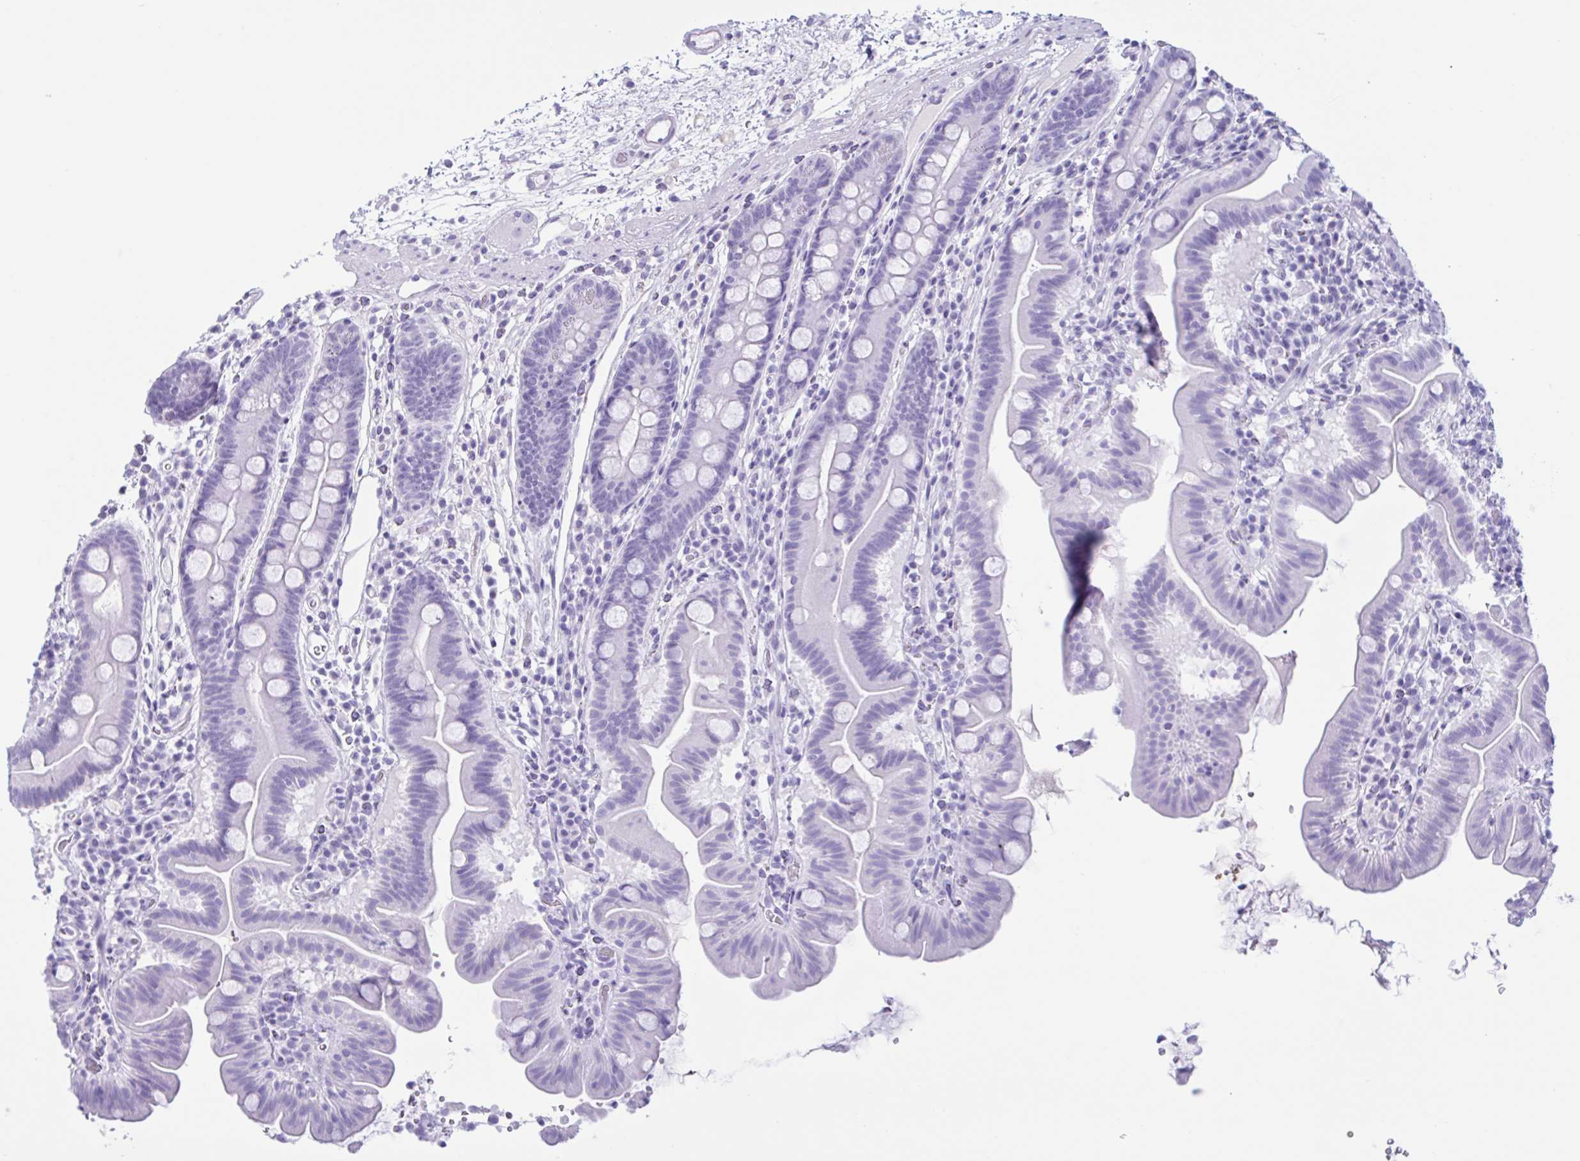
{"staining": {"intensity": "negative", "quantity": "none", "location": "none"}, "tissue": "small intestine", "cell_type": "Glandular cells", "image_type": "normal", "snomed": [{"axis": "morphology", "description": "Normal tissue, NOS"}, {"axis": "topography", "description": "Small intestine"}], "caption": "Small intestine stained for a protein using IHC shows no positivity glandular cells.", "gene": "MRGPRG", "patient": {"sex": "male", "age": 26}}